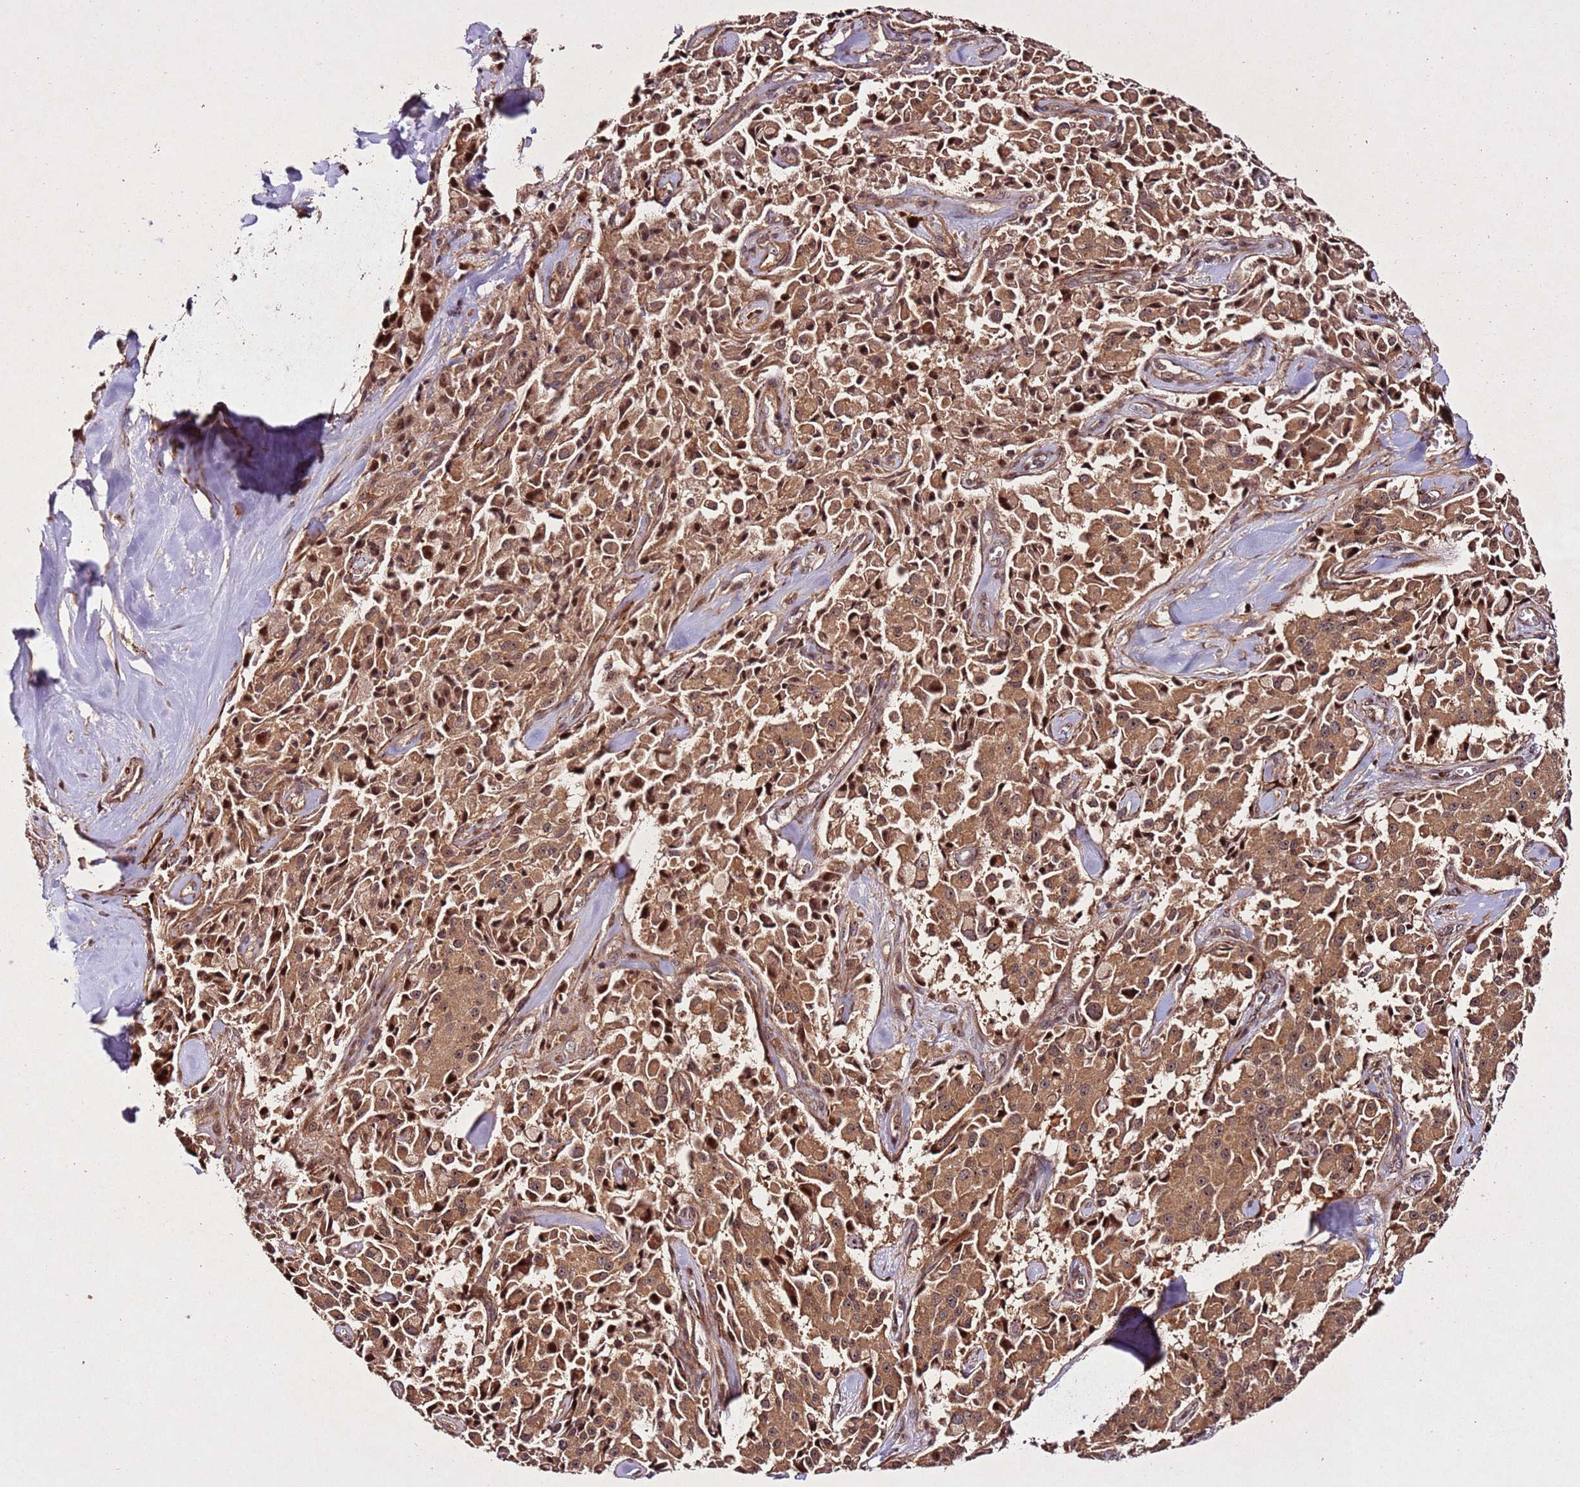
{"staining": {"intensity": "moderate", "quantity": ">75%", "location": "cytoplasmic/membranous,nuclear"}, "tissue": "pancreatic cancer", "cell_type": "Tumor cells", "image_type": "cancer", "snomed": [{"axis": "morphology", "description": "Adenocarcinoma, NOS"}, {"axis": "topography", "description": "Pancreas"}], "caption": "Pancreatic cancer (adenocarcinoma) was stained to show a protein in brown. There is medium levels of moderate cytoplasmic/membranous and nuclear staining in about >75% of tumor cells.", "gene": "PTMA", "patient": {"sex": "male", "age": 65}}